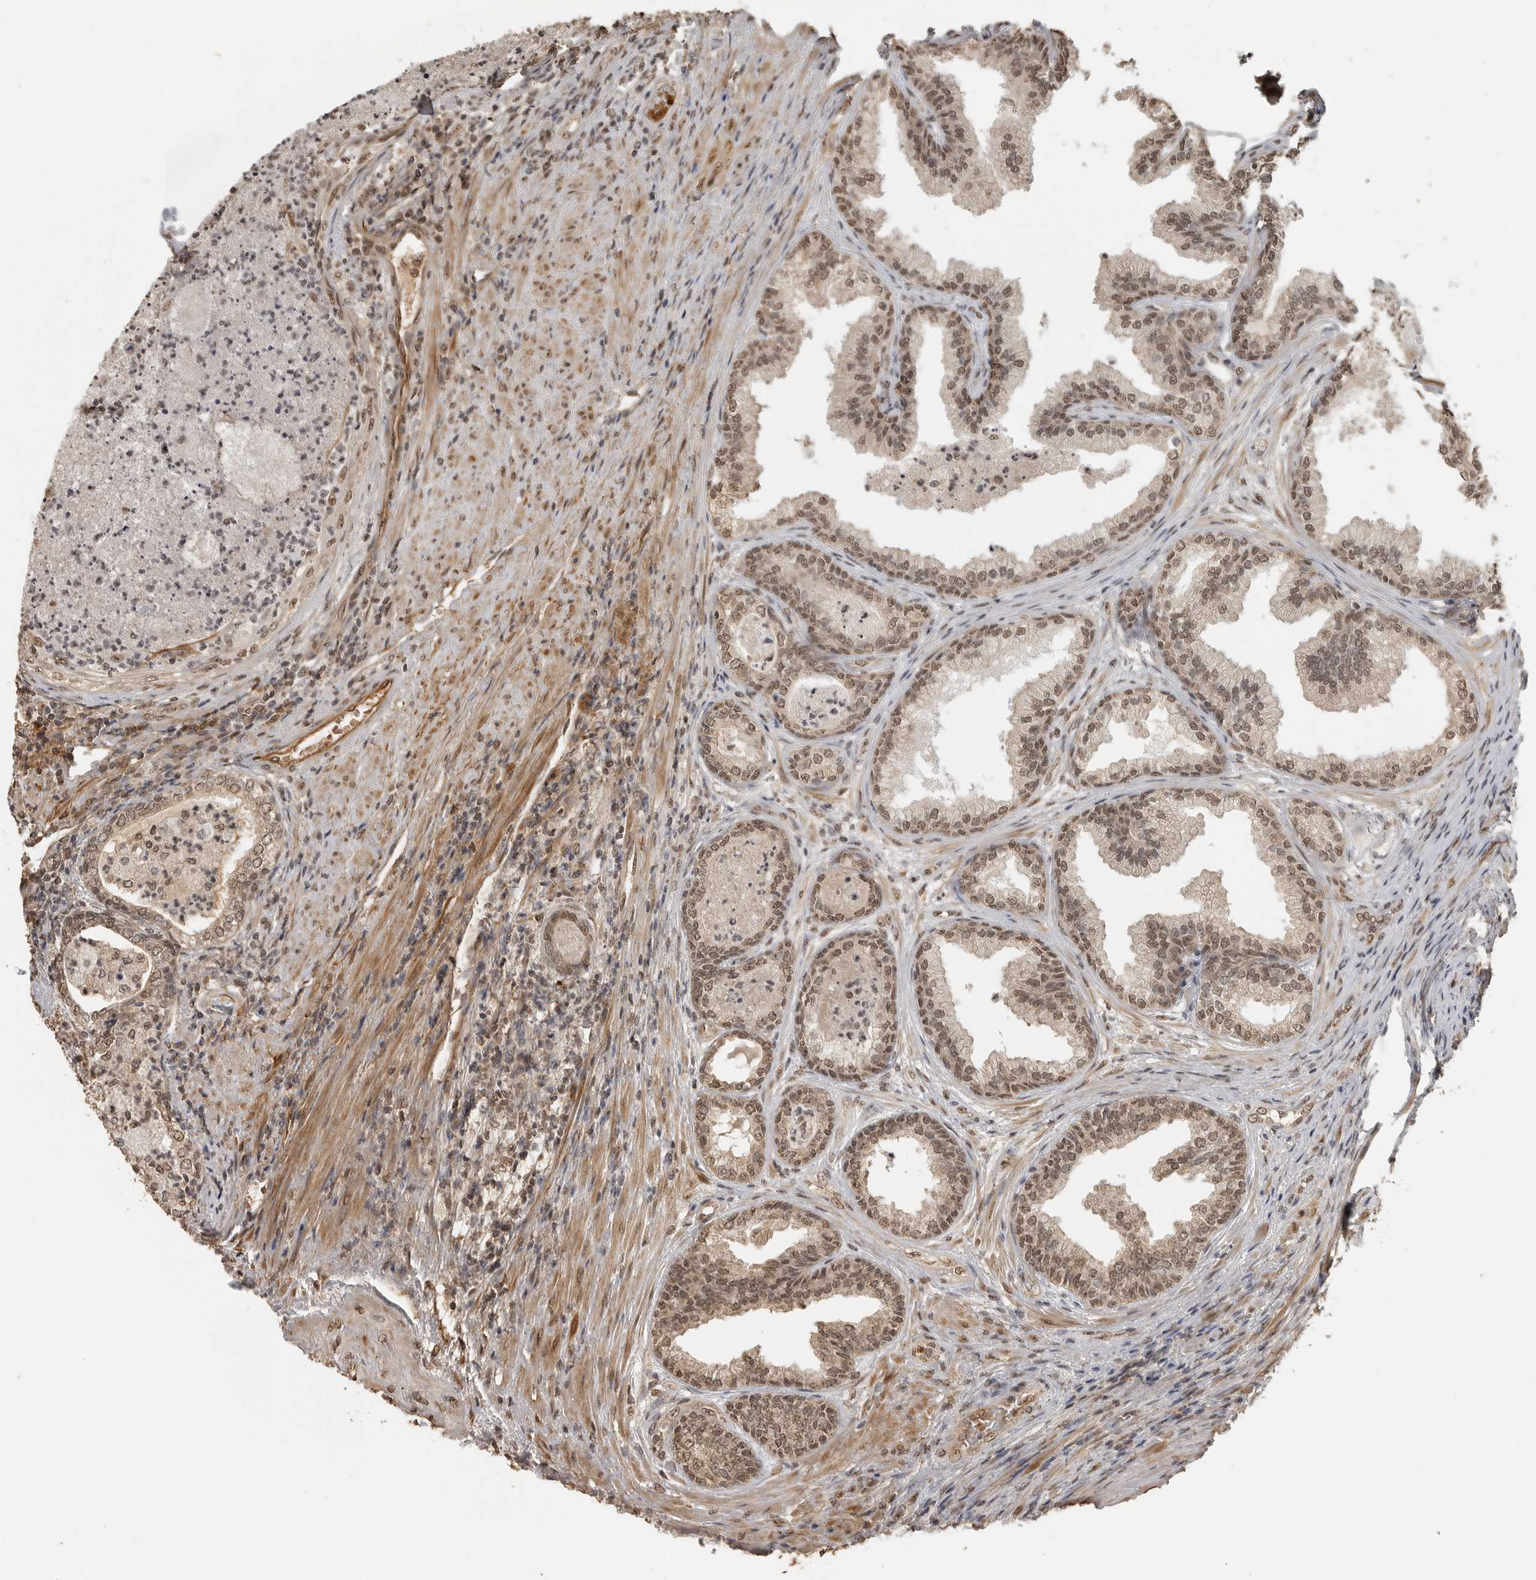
{"staining": {"intensity": "moderate", "quantity": ">75%", "location": "nuclear"}, "tissue": "prostate", "cell_type": "Glandular cells", "image_type": "normal", "snomed": [{"axis": "morphology", "description": "Normal tissue, NOS"}, {"axis": "topography", "description": "Prostate"}], "caption": "Prostate stained with DAB (3,3'-diaminobenzidine) immunohistochemistry (IHC) exhibits medium levels of moderate nuclear staining in about >75% of glandular cells.", "gene": "CLOCK", "patient": {"sex": "male", "age": 76}}